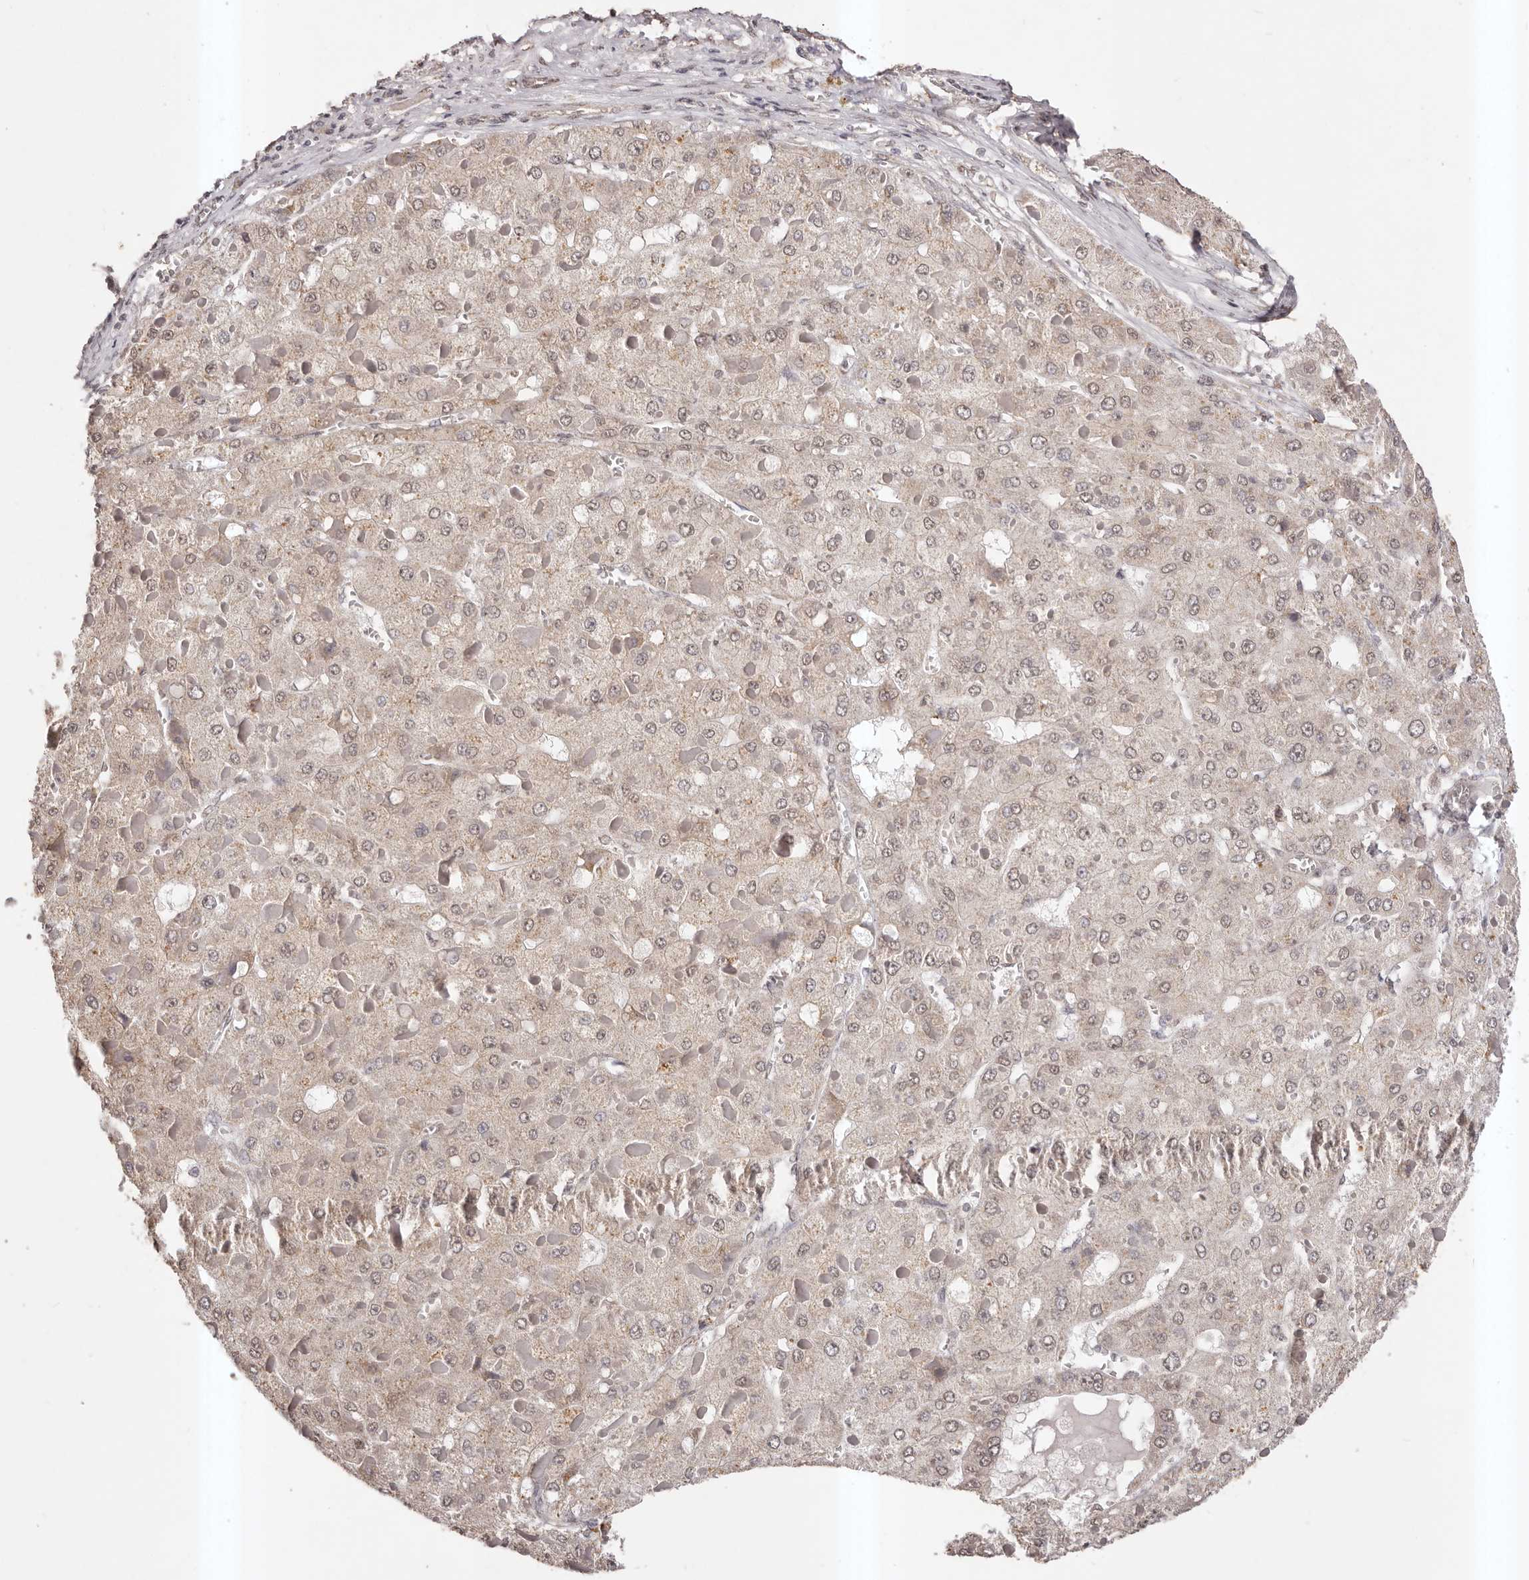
{"staining": {"intensity": "moderate", "quantity": ">75%", "location": "nuclear"}, "tissue": "liver cancer", "cell_type": "Tumor cells", "image_type": "cancer", "snomed": [{"axis": "morphology", "description": "Carcinoma, Hepatocellular, NOS"}, {"axis": "topography", "description": "Liver"}], "caption": "Immunohistochemical staining of human liver cancer (hepatocellular carcinoma) displays medium levels of moderate nuclear positivity in about >75% of tumor cells. The protein of interest is stained brown, and the nuclei are stained in blue (DAB IHC with brightfield microscopy, high magnification).", "gene": "RPS6KA5", "patient": {"sex": "female", "age": 73}}